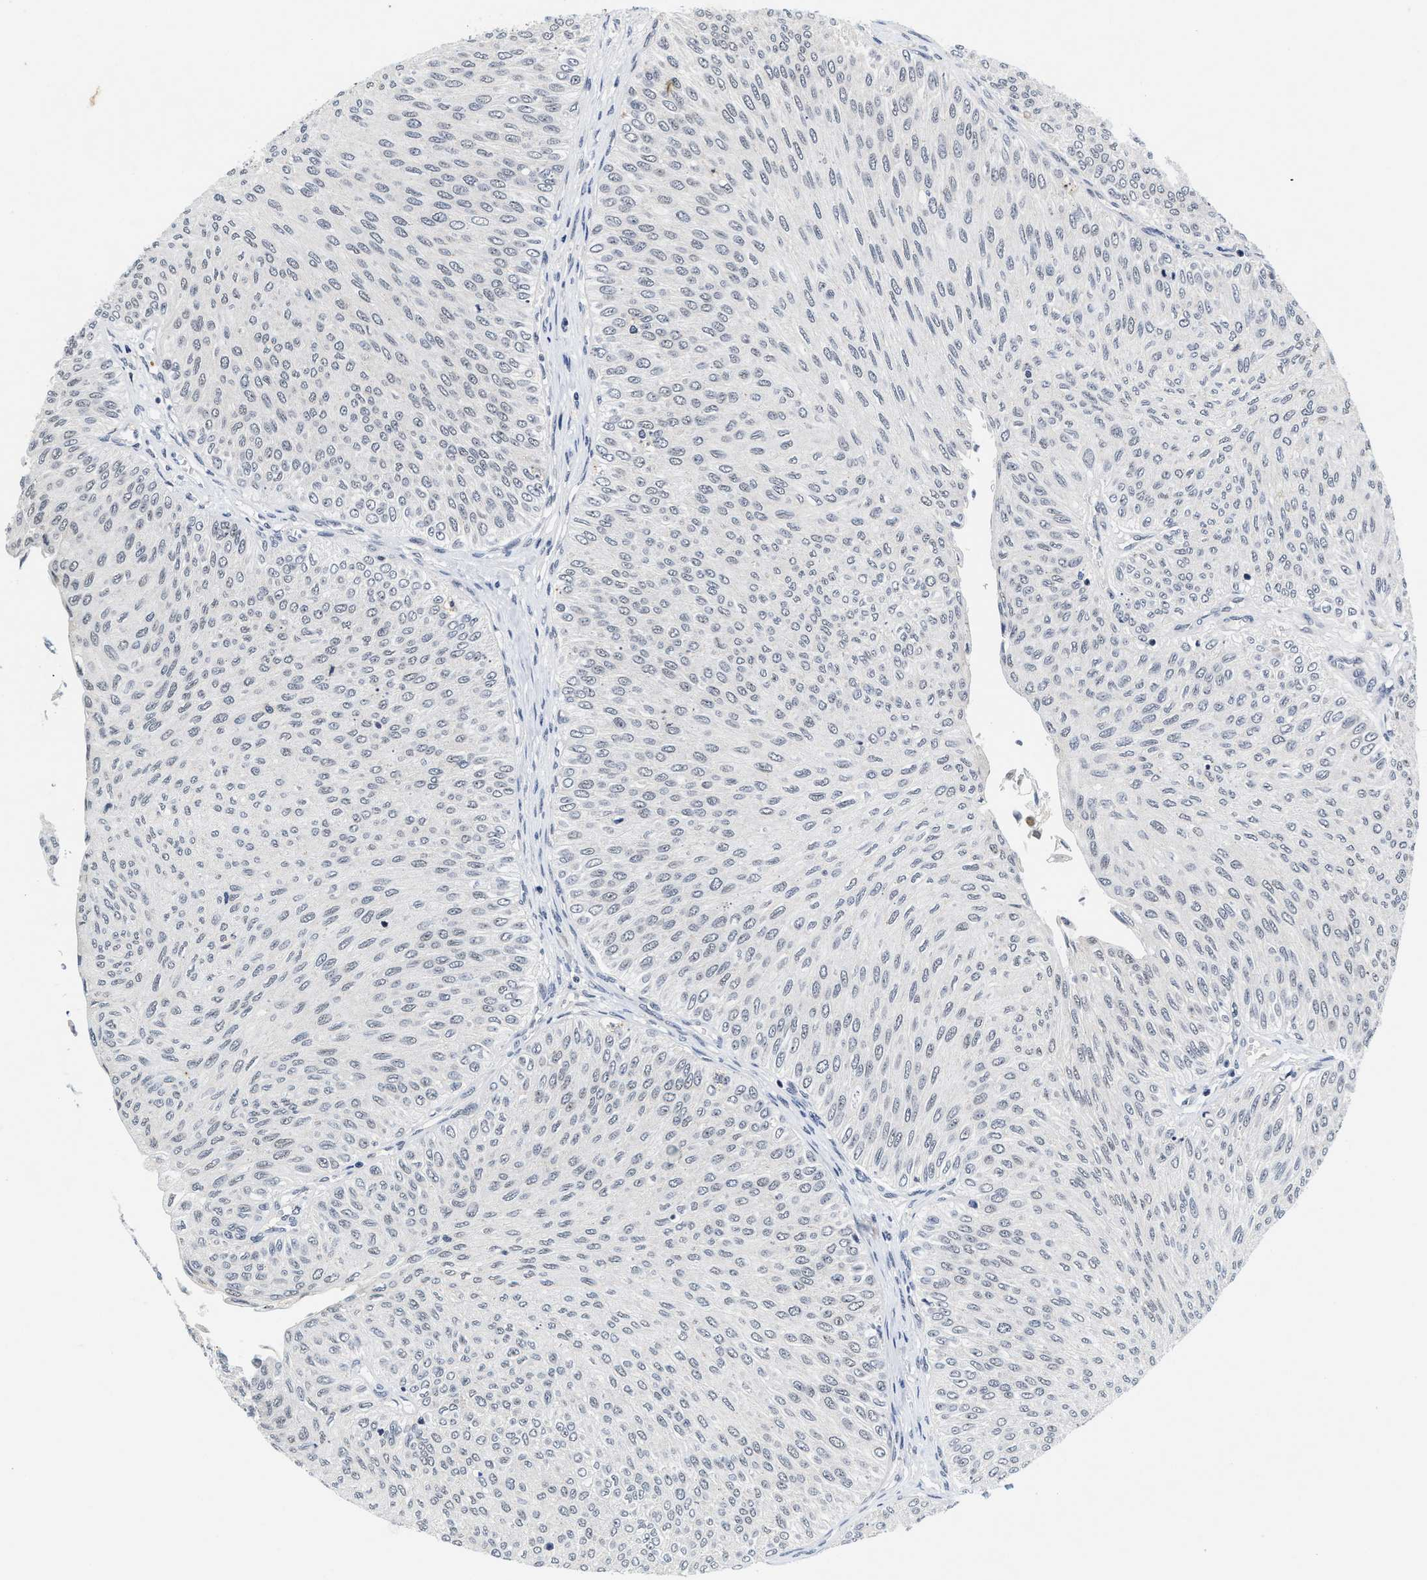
{"staining": {"intensity": "negative", "quantity": "none", "location": "none"}, "tissue": "urothelial cancer", "cell_type": "Tumor cells", "image_type": "cancer", "snomed": [{"axis": "morphology", "description": "Urothelial carcinoma, Low grade"}, {"axis": "topography", "description": "Urinary bladder"}], "caption": "Low-grade urothelial carcinoma stained for a protein using immunohistochemistry (IHC) exhibits no staining tumor cells.", "gene": "INIP", "patient": {"sex": "male", "age": 78}}